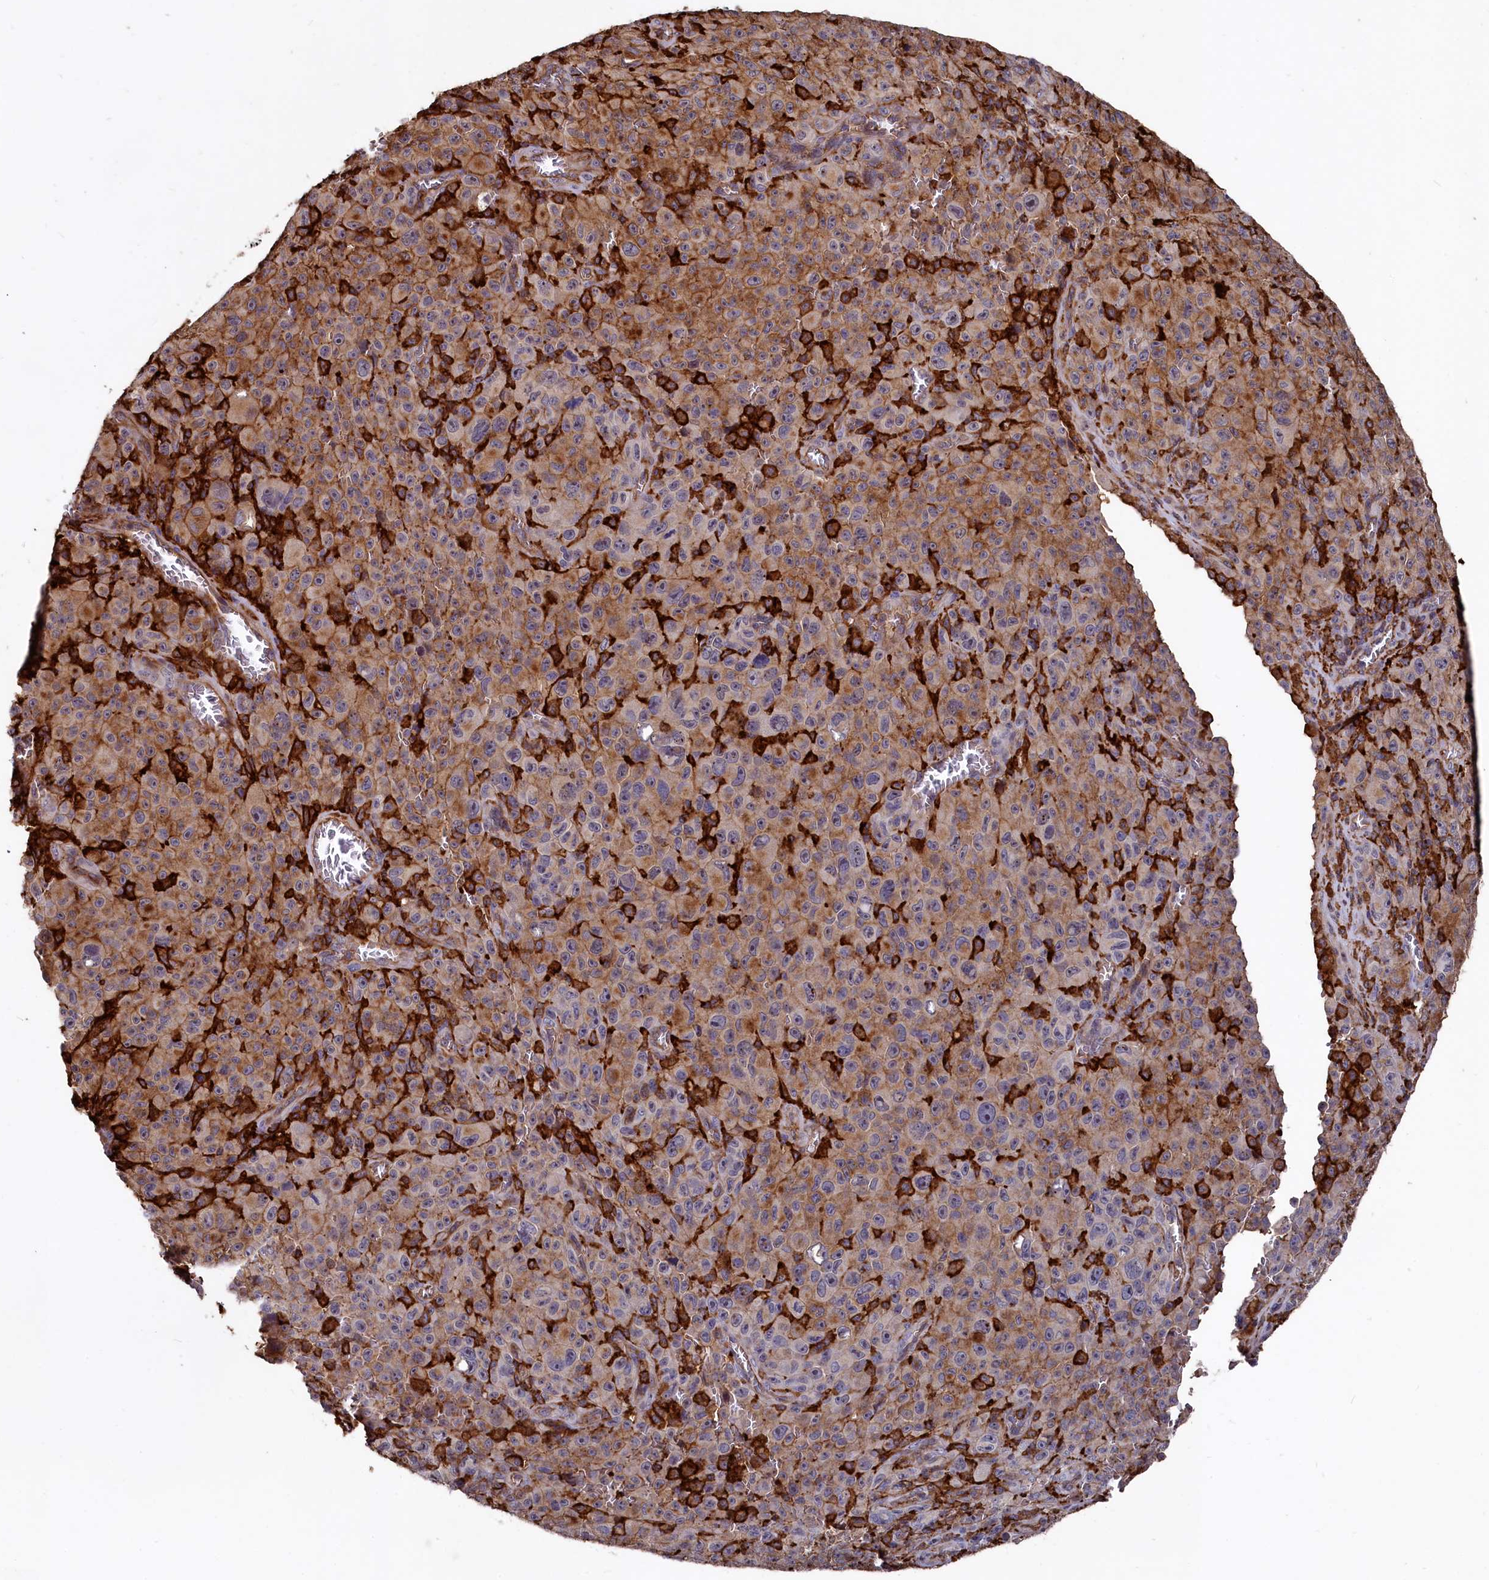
{"staining": {"intensity": "moderate", "quantity": "25%-75%", "location": "cytoplasmic/membranous"}, "tissue": "melanoma", "cell_type": "Tumor cells", "image_type": "cancer", "snomed": [{"axis": "morphology", "description": "Malignant melanoma, NOS"}, {"axis": "topography", "description": "Skin"}], "caption": "The micrograph displays staining of malignant melanoma, revealing moderate cytoplasmic/membranous protein positivity (brown color) within tumor cells. The protein of interest is shown in brown color, while the nuclei are stained blue.", "gene": "PLEKHO2", "patient": {"sex": "female", "age": 82}}